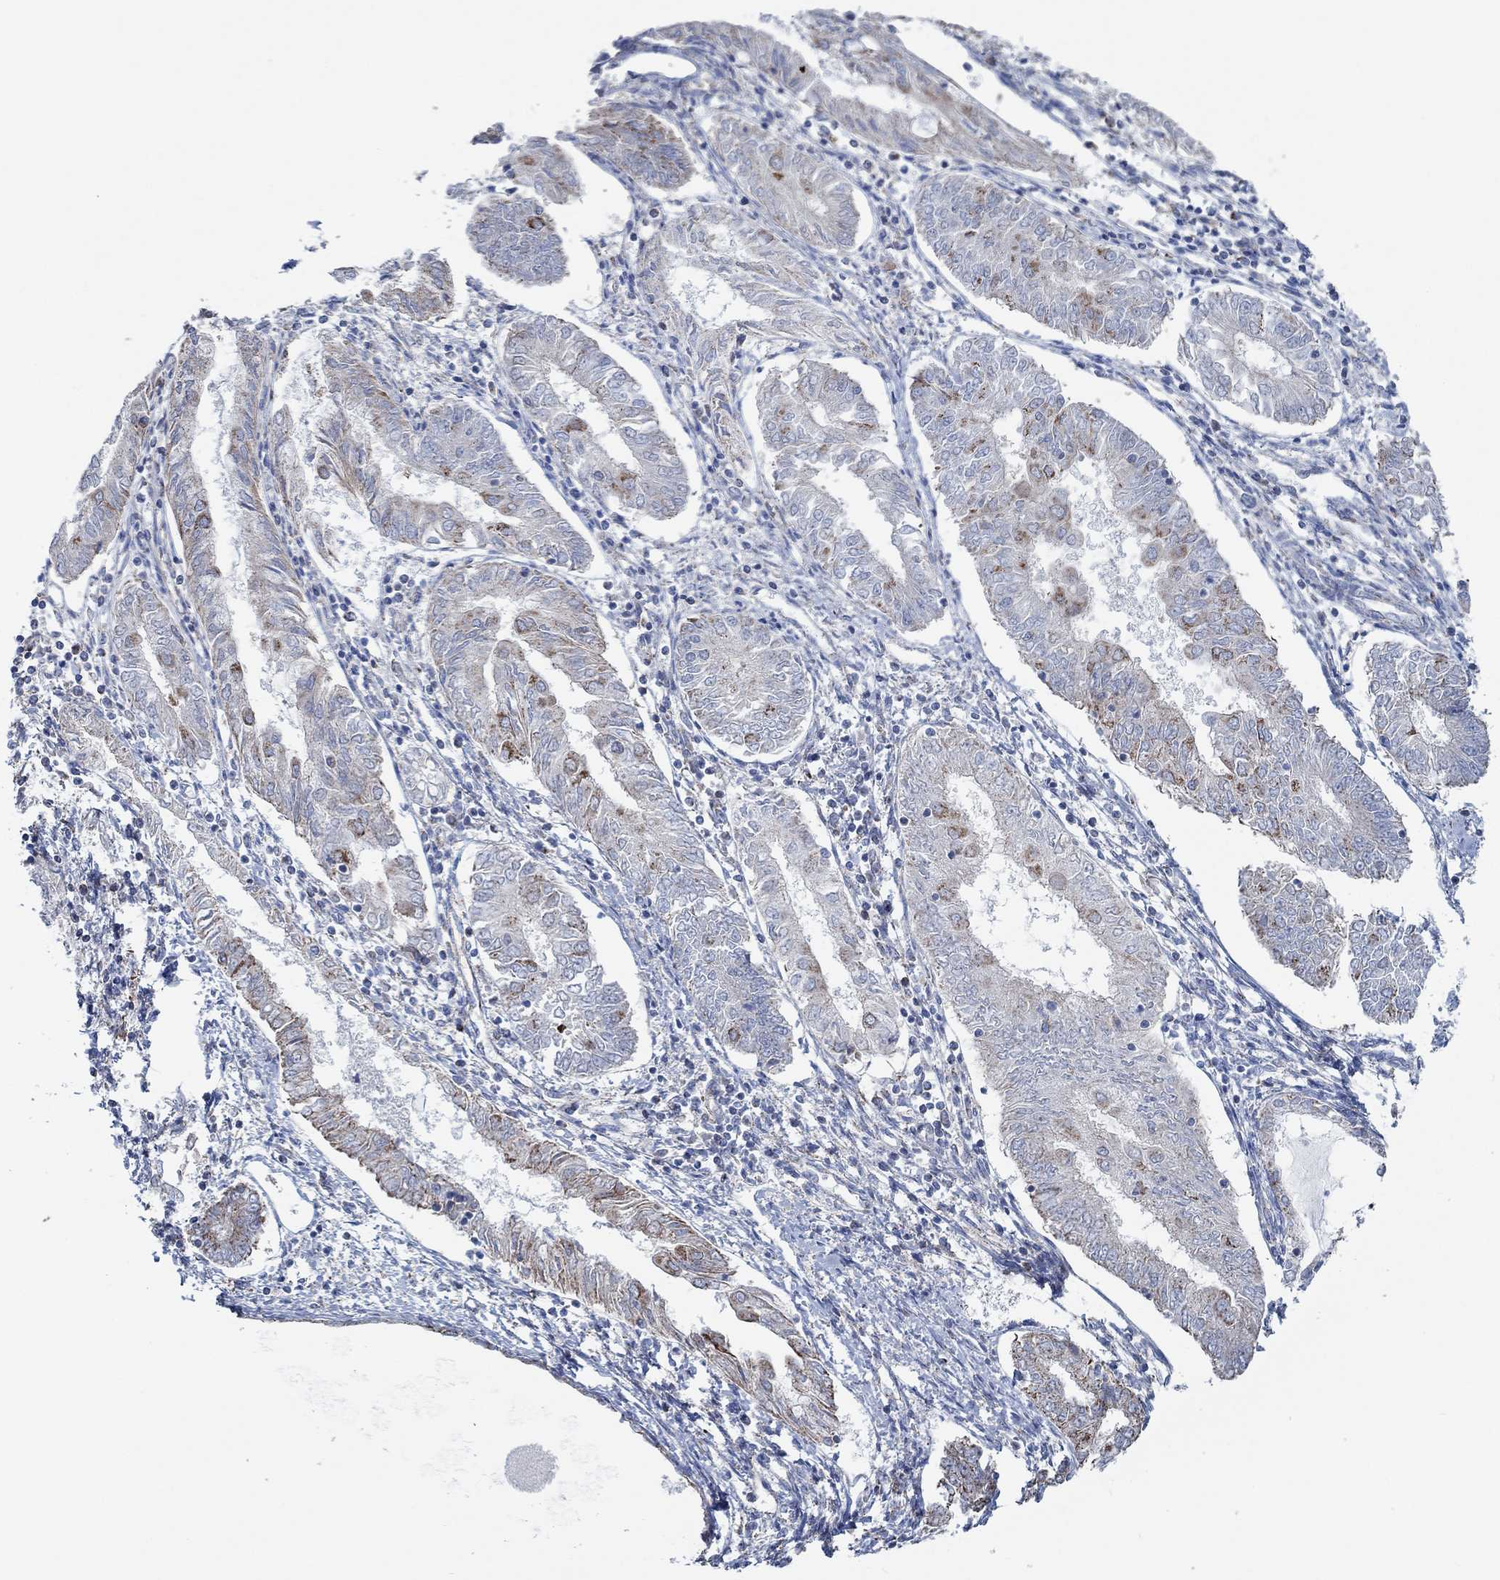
{"staining": {"intensity": "strong", "quantity": "<25%", "location": "cytoplasmic/membranous"}, "tissue": "endometrial cancer", "cell_type": "Tumor cells", "image_type": "cancer", "snomed": [{"axis": "morphology", "description": "Adenocarcinoma, NOS"}, {"axis": "topography", "description": "Endometrium"}], "caption": "A brown stain shows strong cytoplasmic/membranous positivity of a protein in human adenocarcinoma (endometrial) tumor cells.", "gene": "GLOD5", "patient": {"sex": "female", "age": 68}}